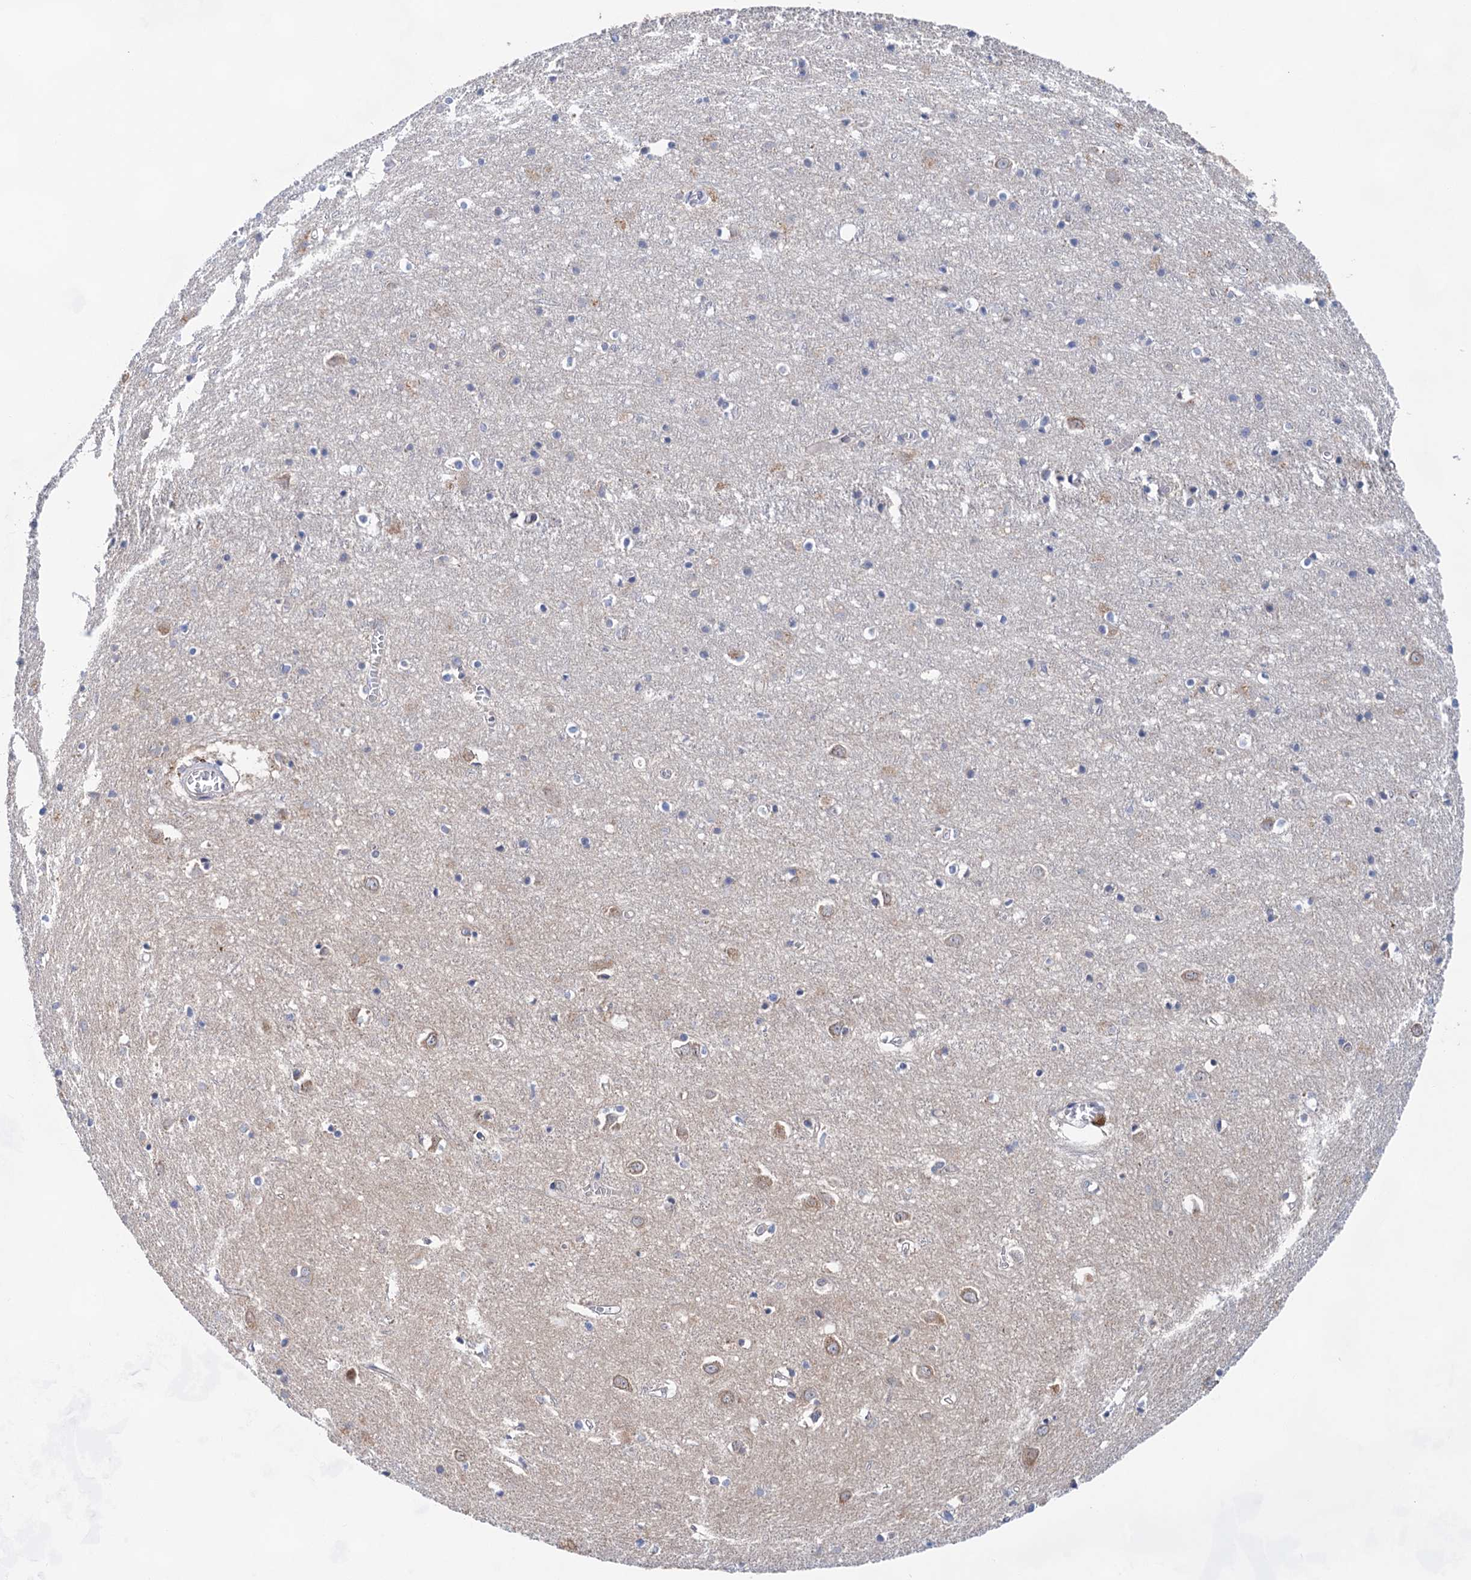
{"staining": {"intensity": "weak", "quantity": "25%-75%", "location": "cytoplasmic/membranous"}, "tissue": "cerebral cortex", "cell_type": "Endothelial cells", "image_type": "normal", "snomed": [{"axis": "morphology", "description": "Normal tissue, NOS"}, {"axis": "topography", "description": "Cerebral cortex"}], "caption": "A high-resolution micrograph shows immunohistochemistry staining of unremarkable cerebral cortex, which shows weak cytoplasmic/membranous expression in approximately 25%-75% of endothelial cells. (DAB IHC with brightfield microscopy, high magnification).", "gene": "MORN3", "patient": {"sex": "female", "age": 64}}